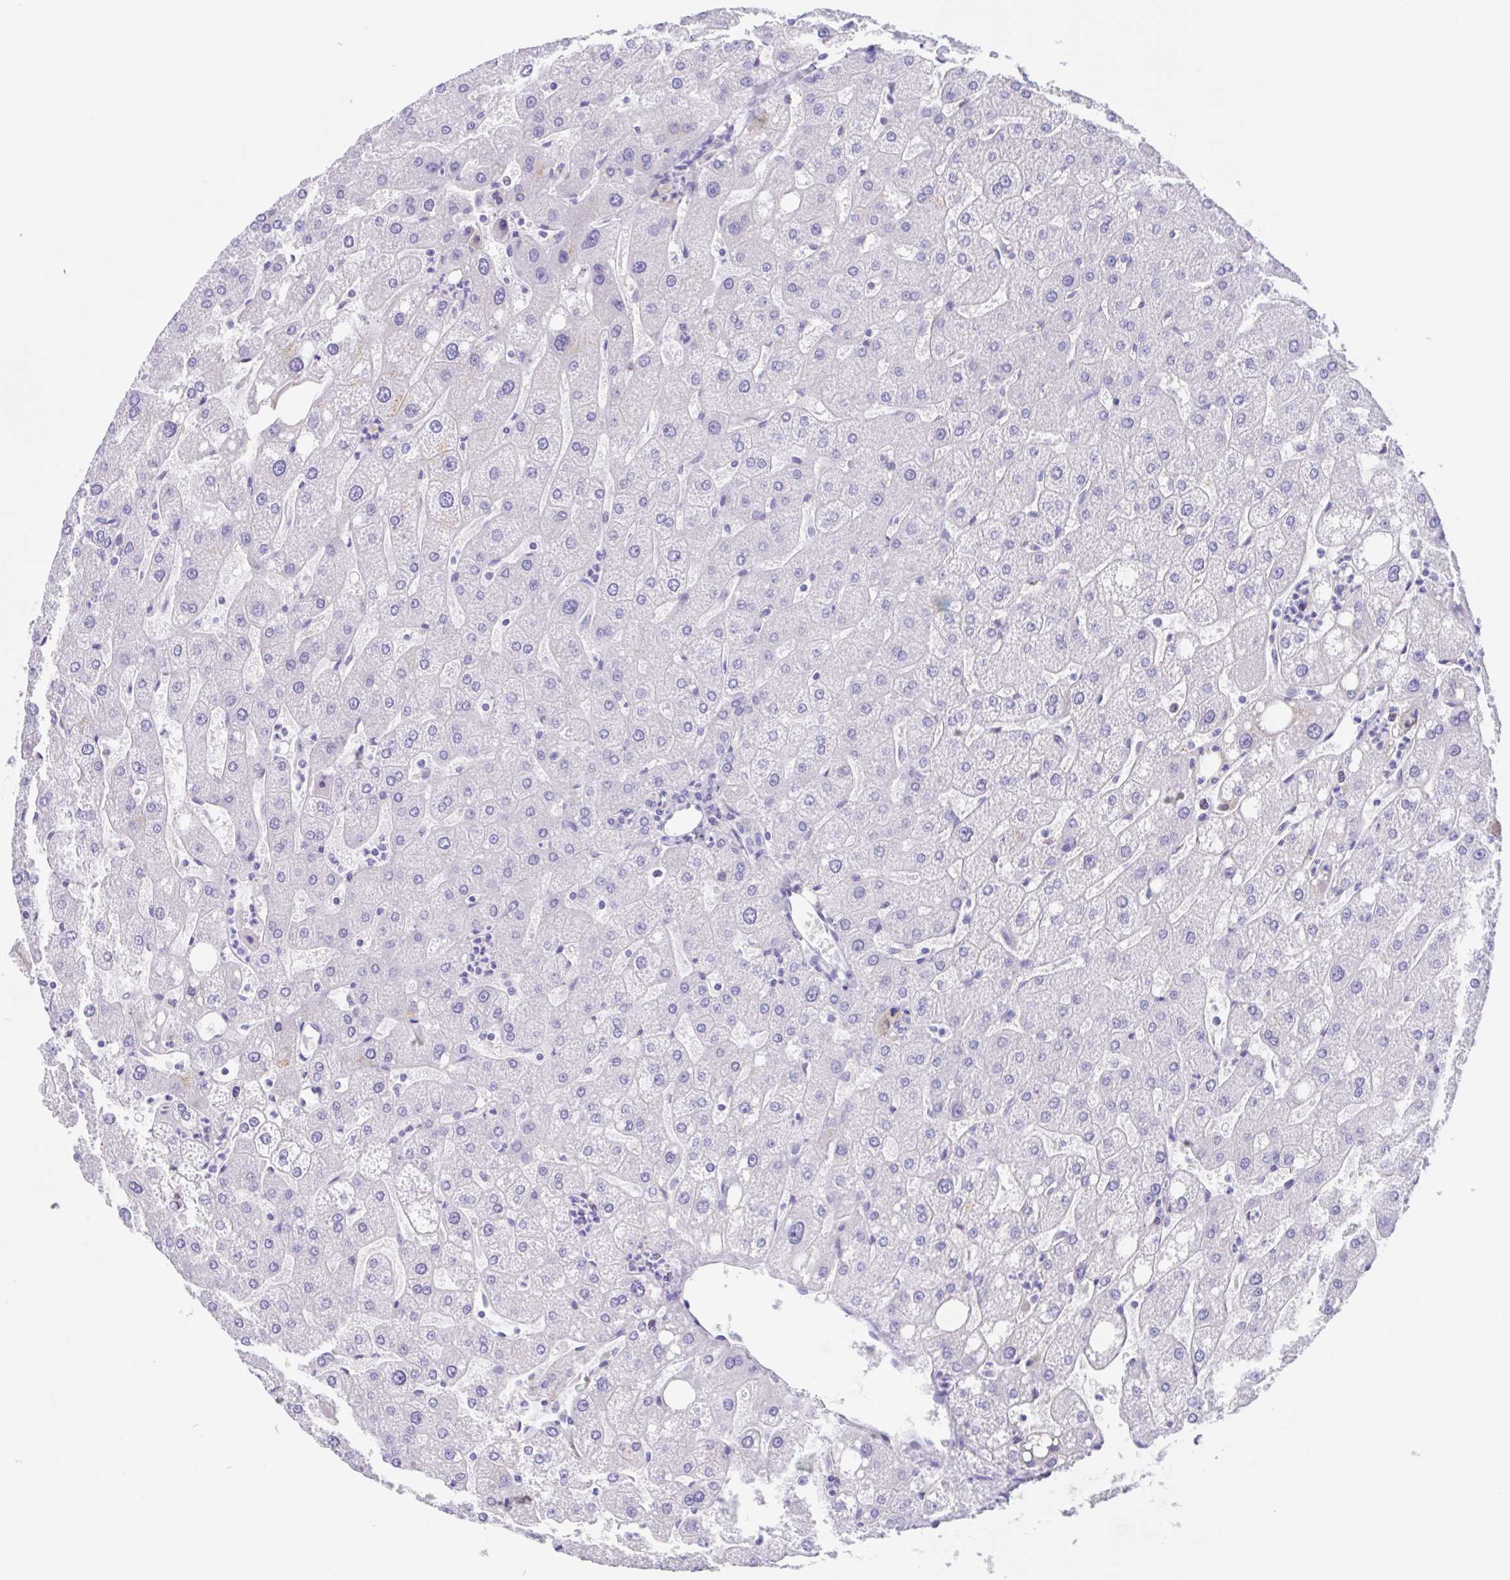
{"staining": {"intensity": "negative", "quantity": "none", "location": "none"}, "tissue": "liver", "cell_type": "Cholangiocytes", "image_type": "normal", "snomed": [{"axis": "morphology", "description": "Normal tissue, NOS"}, {"axis": "topography", "description": "Liver"}], "caption": "The IHC image has no significant positivity in cholangiocytes of liver. Brightfield microscopy of immunohistochemistry stained with DAB (brown) and hematoxylin (blue), captured at high magnification.", "gene": "SCG3", "patient": {"sex": "male", "age": 67}}